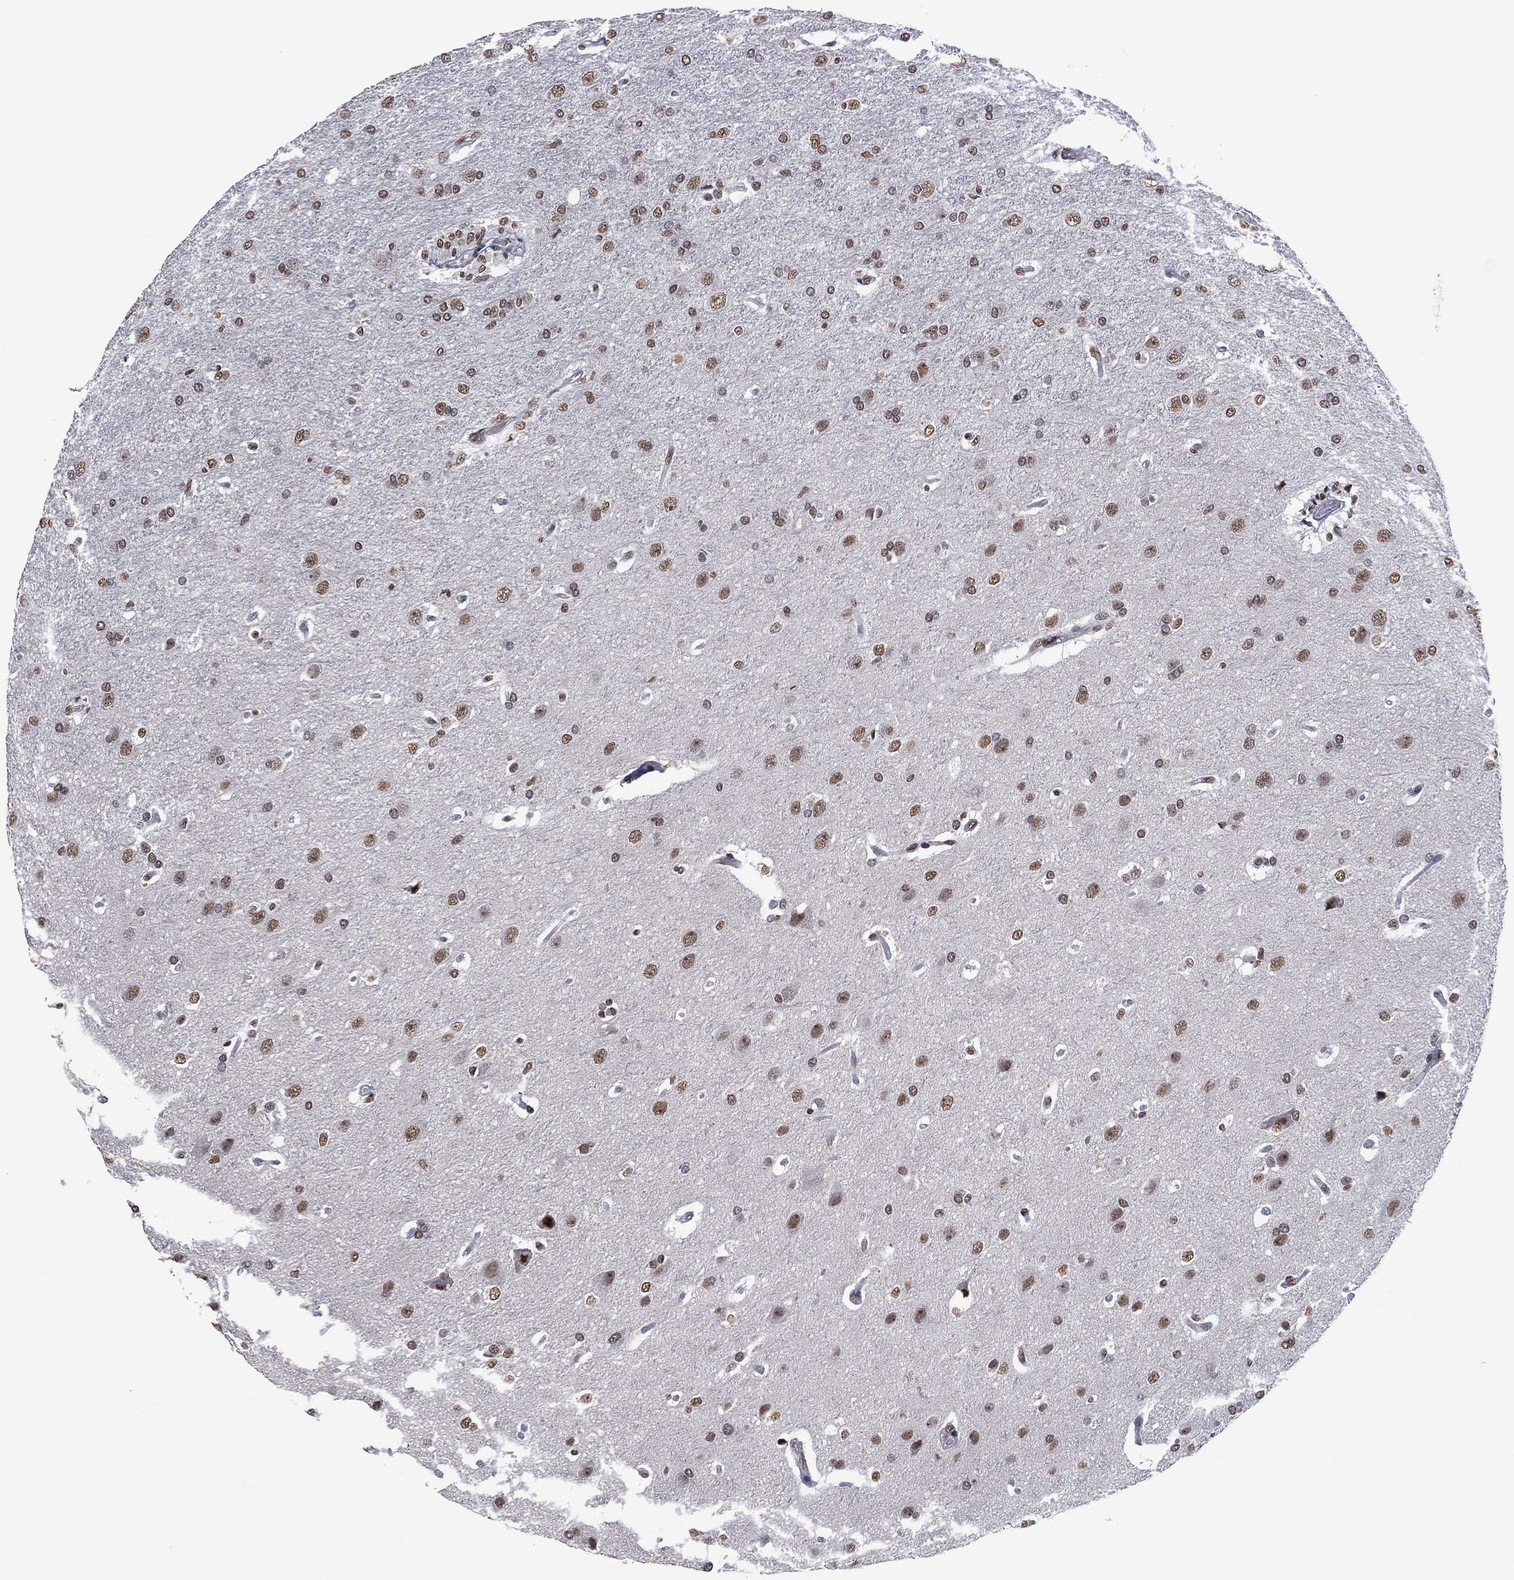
{"staining": {"intensity": "weak", "quantity": "25%-75%", "location": "nuclear"}, "tissue": "glioma", "cell_type": "Tumor cells", "image_type": "cancer", "snomed": [{"axis": "morphology", "description": "Glioma, malignant, High grade"}, {"axis": "topography", "description": "Brain"}], "caption": "A high-resolution photomicrograph shows immunohistochemistry staining of glioma, which reveals weak nuclear expression in approximately 25%-75% of tumor cells.", "gene": "EHMT1", "patient": {"sex": "male", "age": 68}}